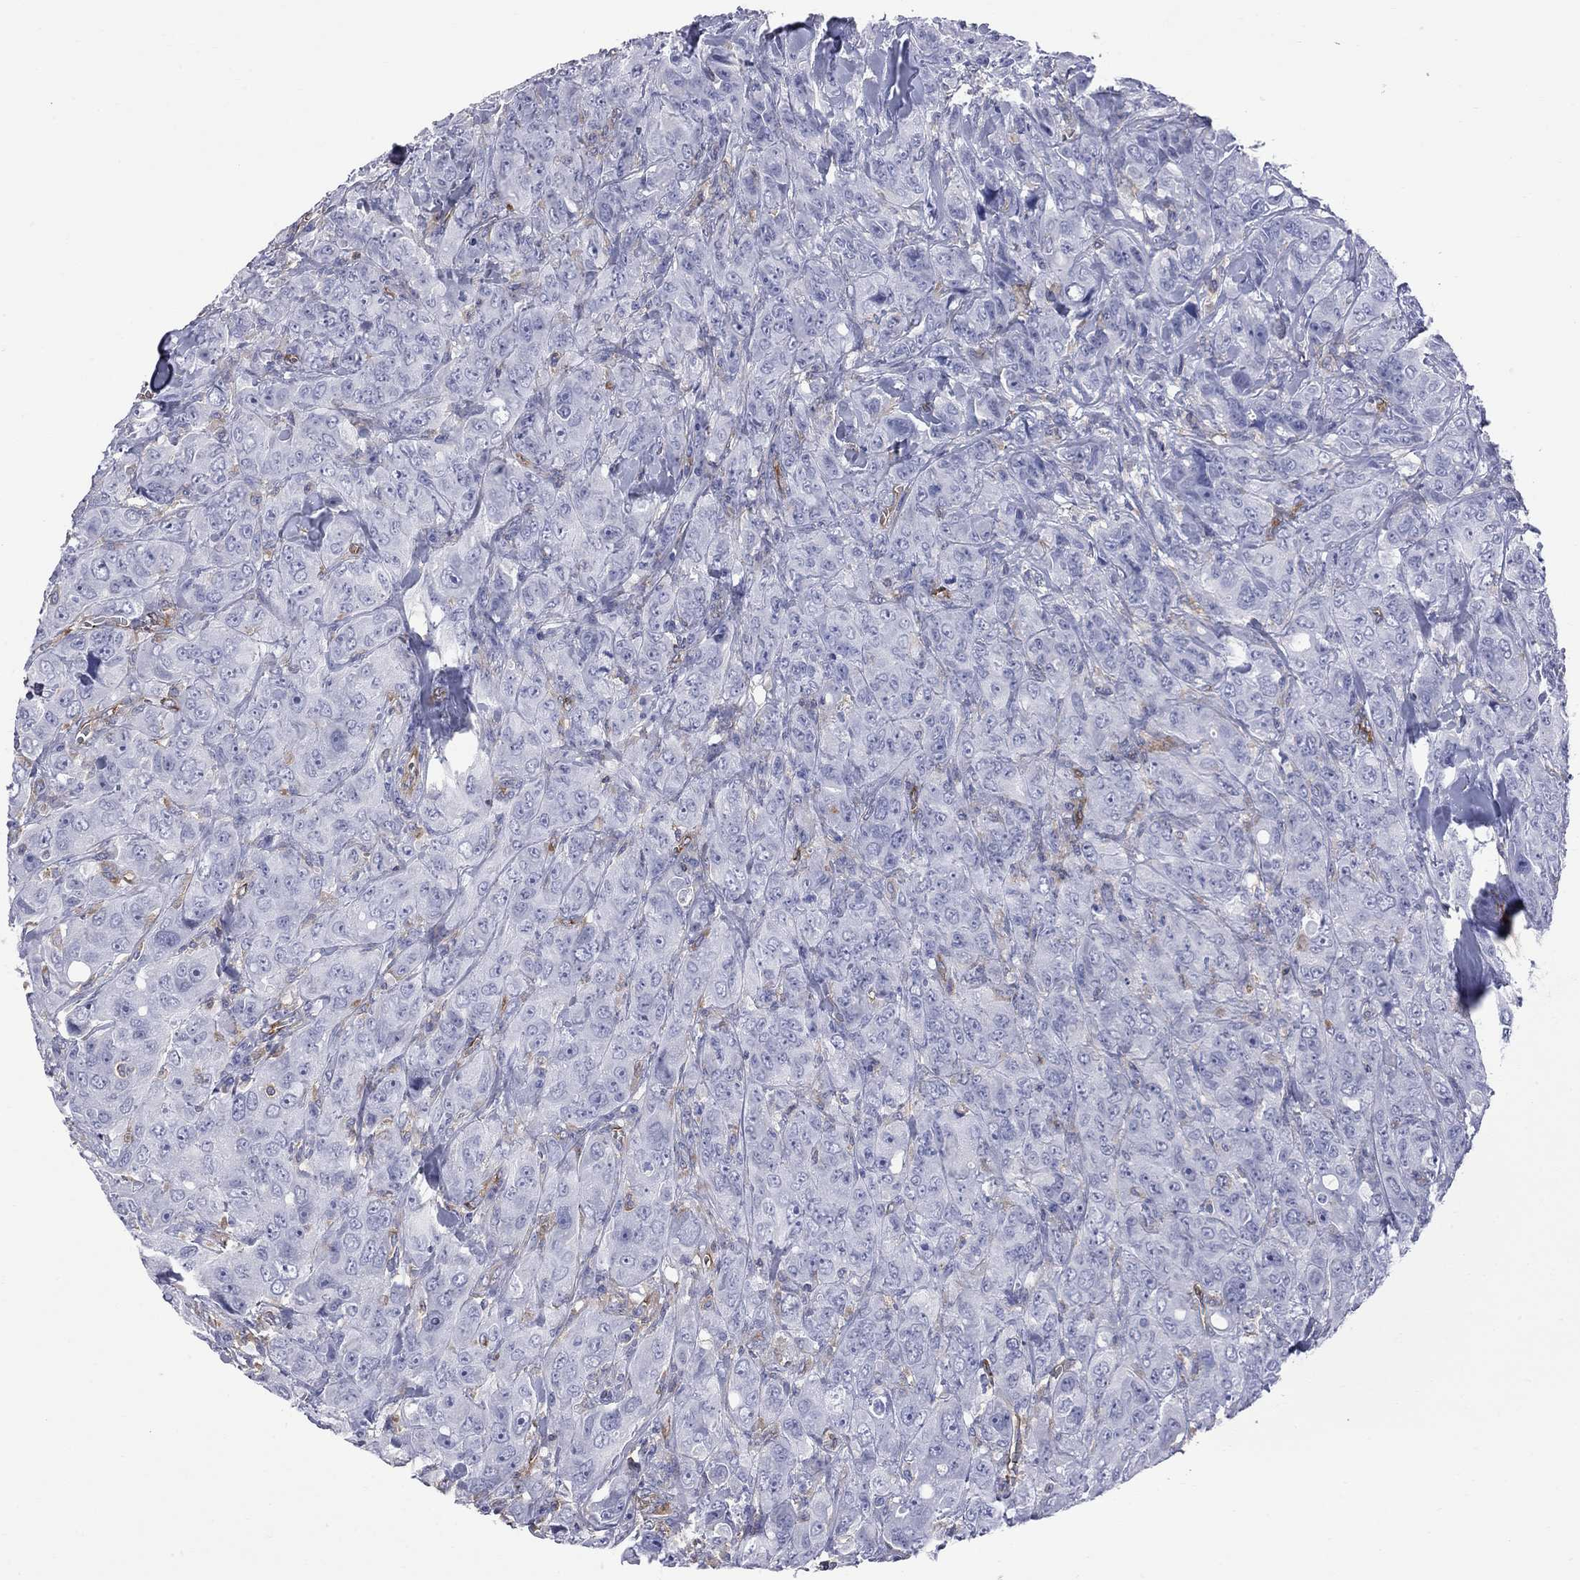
{"staining": {"intensity": "negative", "quantity": "none", "location": "none"}, "tissue": "breast cancer", "cell_type": "Tumor cells", "image_type": "cancer", "snomed": [{"axis": "morphology", "description": "Duct carcinoma"}, {"axis": "topography", "description": "Breast"}], "caption": "DAB (3,3'-diaminobenzidine) immunohistochemical staining of breast invasive ductal carcinoma shows no significant expression in tumor cells.", "gene": "ABI3", "patient": {"sex": "female", "age": 43}}